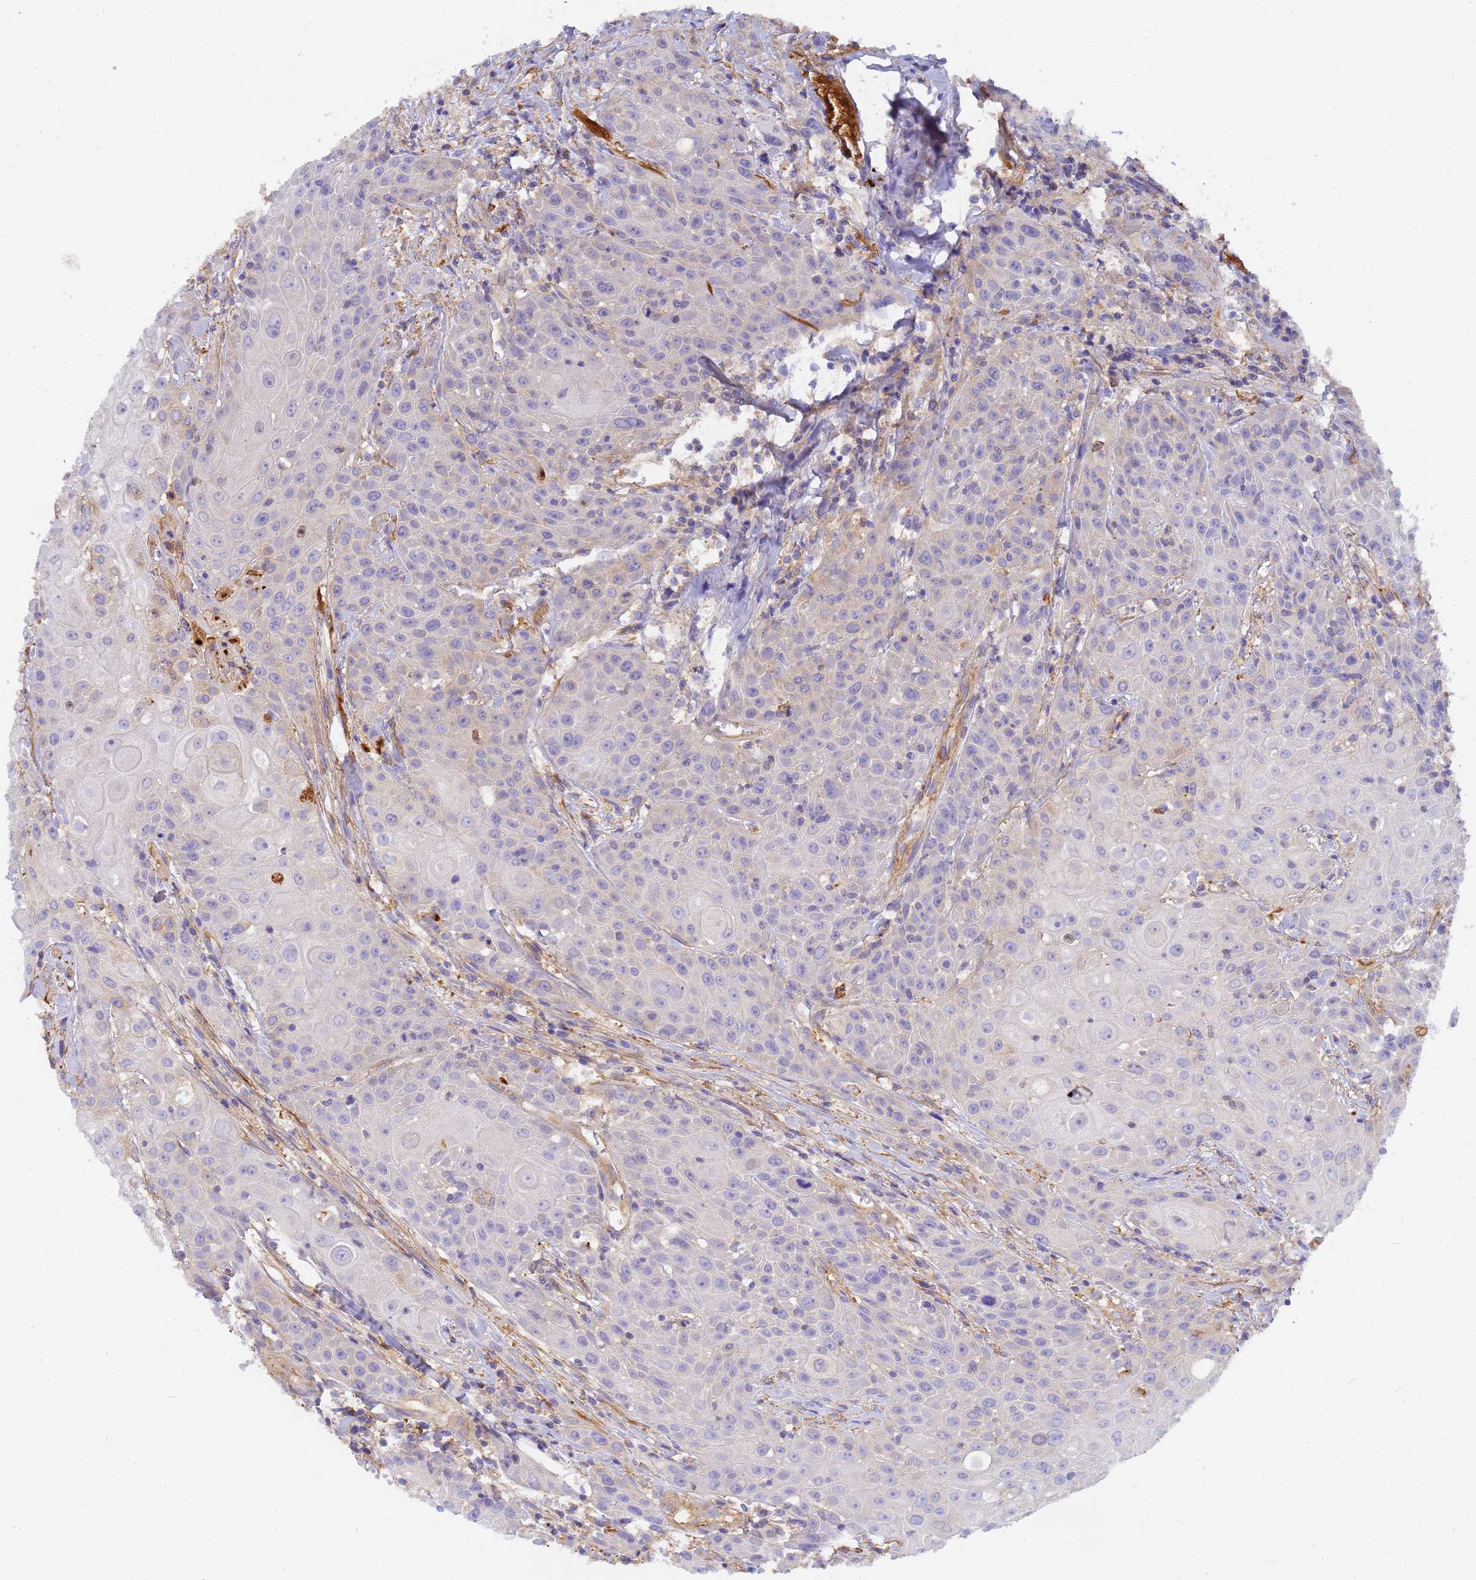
{"staining": {"intensity": "negative", "quantity": "none", "location": "none"}, "tissue": "head and neck cancer", "cell_type": "Tumor cells", "image_type": "cancer", "snomed": [{"axis": "morphology", "description": "Squamous cell carcinoma, NOS"}, {"axis": "topography", "description": "Oral tissue"}, {"axis": "topography", "description": "Head-Neck"}], "caption": "This image is of head and neck cancer (squamous cell carcinoma) stained with immunohistochemistry to label a protein in brown with the nuclei are counter-stained blue. There is no staining in tumor cells. (DAB IHC visualized using brightfield microscopy, high magnification).", "gene": "MYL12A", "patient": {"sex": "female", "age": 82}}